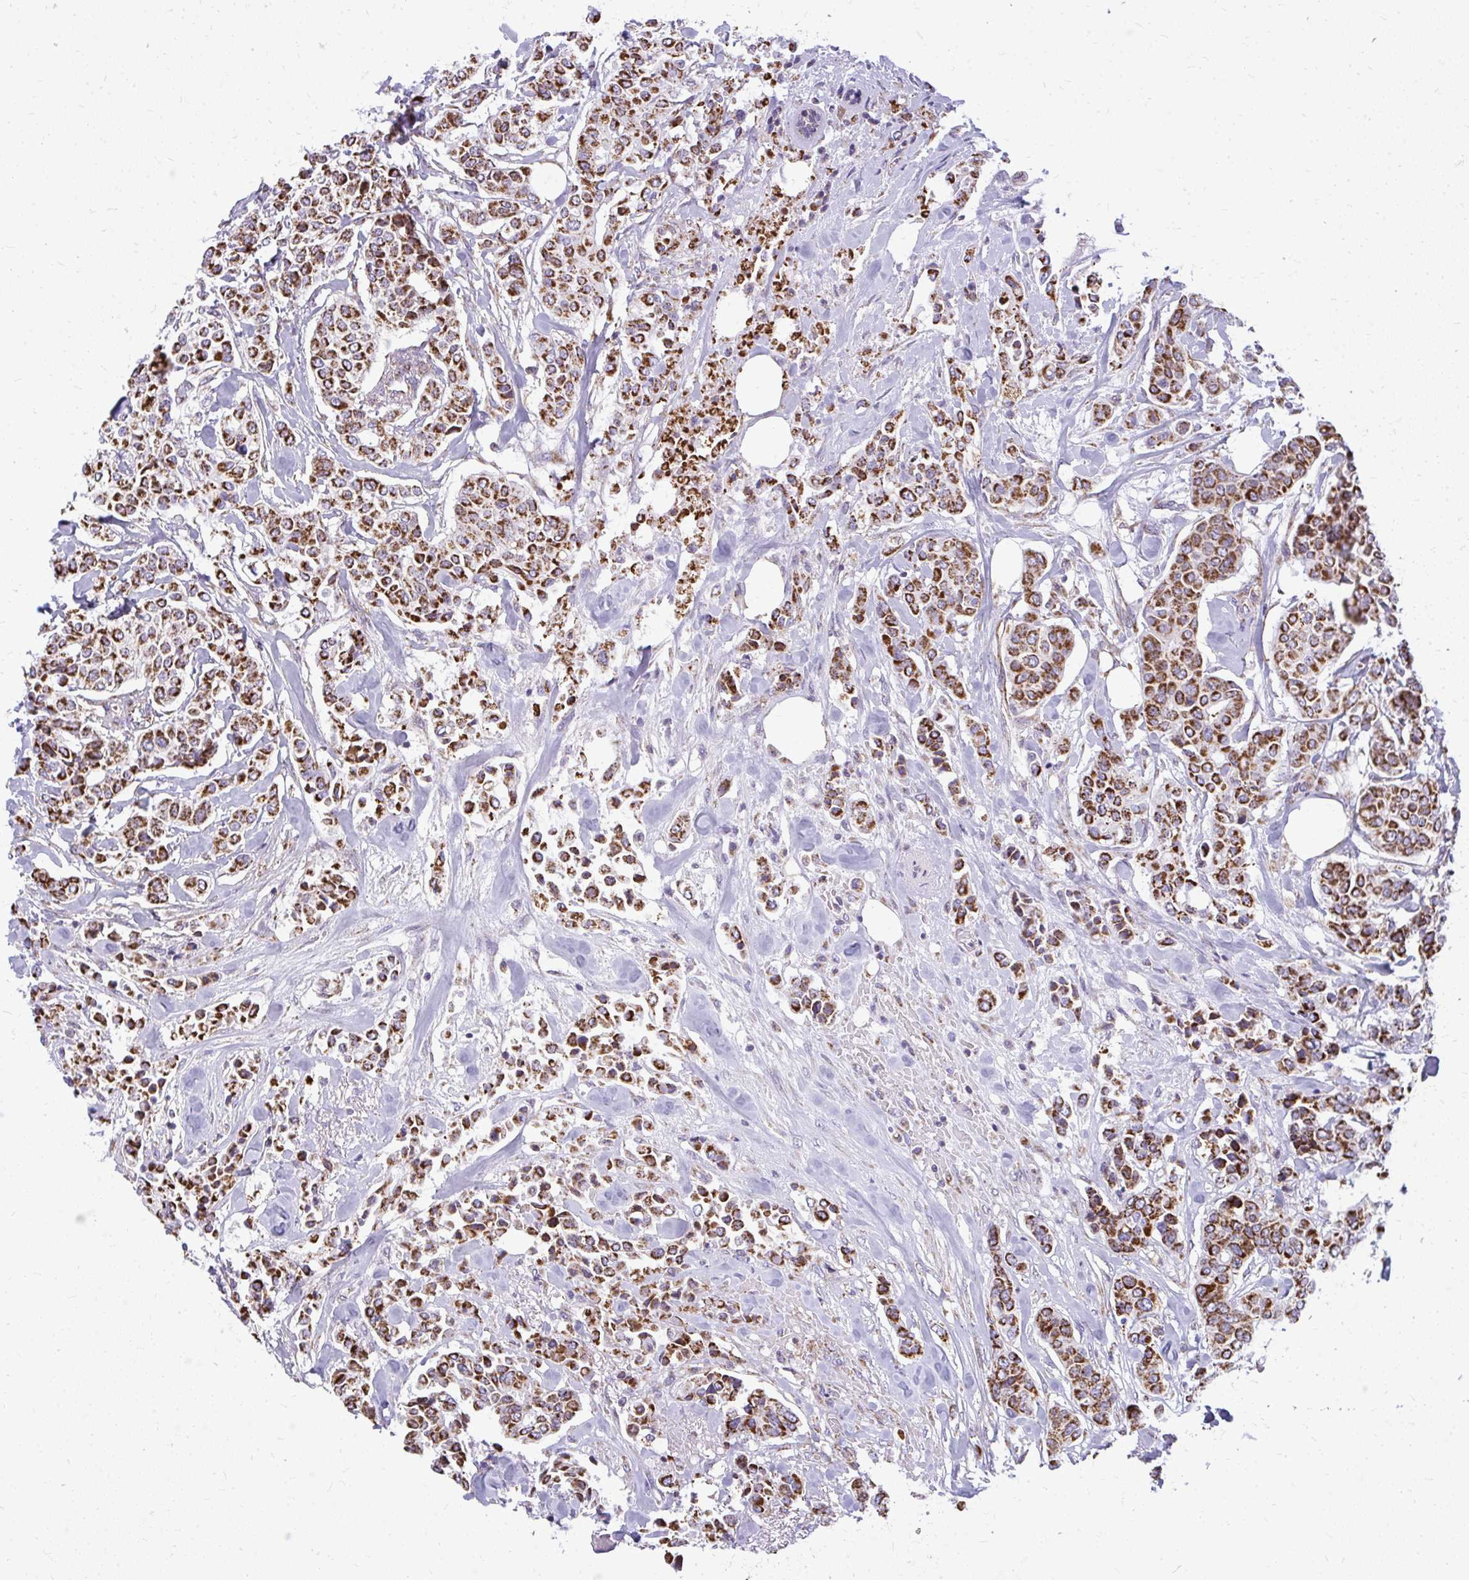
{"staining": {"intensity": "strong", "quantity": ">75%", "location": "cytoplasmic/membranous"}, "tissue": "breast cancer", "cell_type": "Tumor cells", "image_type": "cancer", "snomed": [{"axis": "morphology", "description": "Lobular carcinoma"}, {"axis": "topography", "description": "Breast"}], "caption": "This micrograph shows immunohistochemistry (IHC) staining of human breast cancer, with high strong cytoplasmic/membranous expression in approximately >75% of tumor cells.", "gene": "IFIT1", "patient": {"sex": "female", "age": 51}}